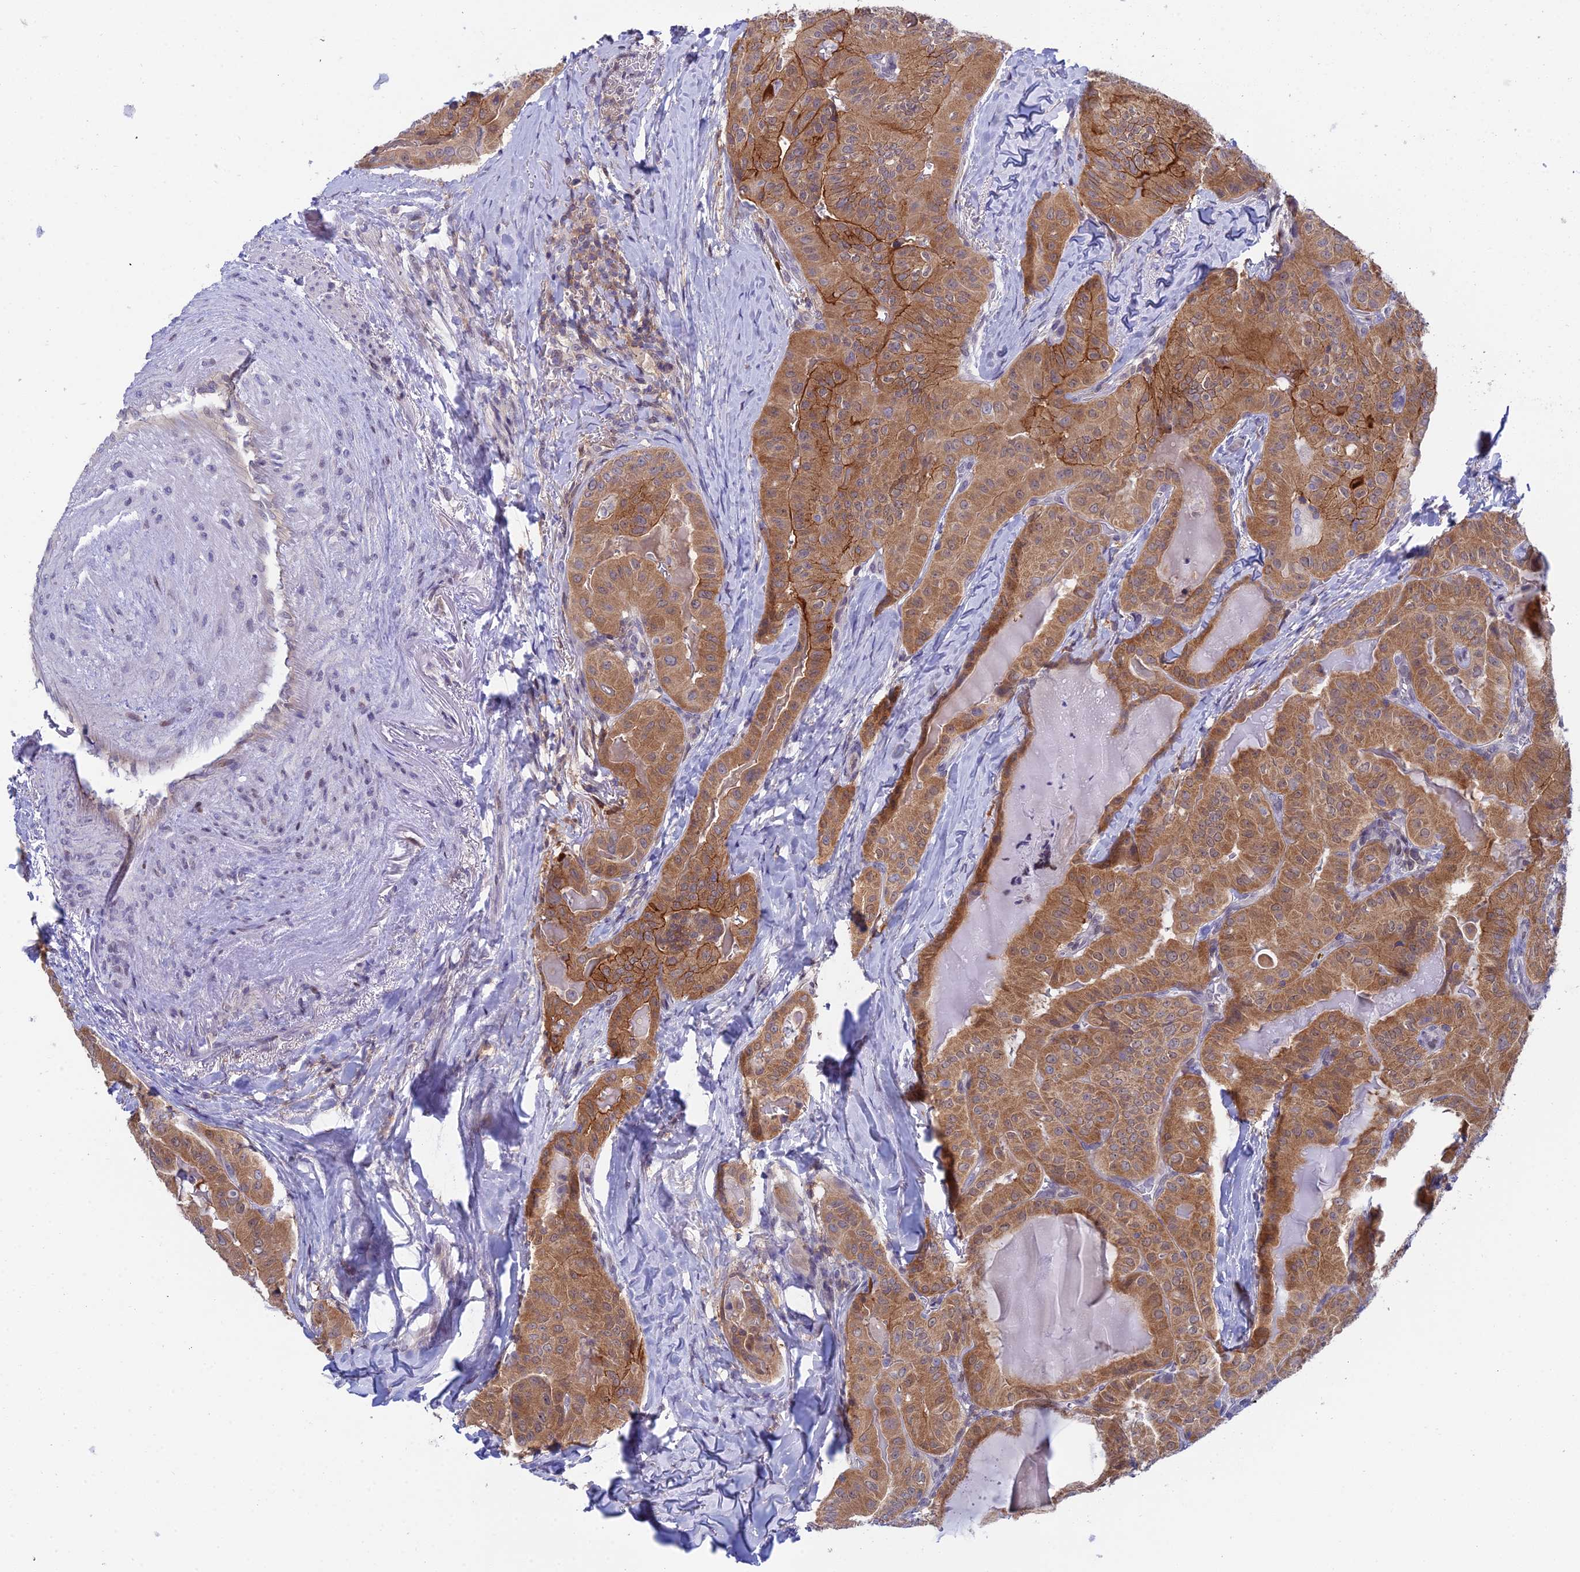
{"staining": {"intensity": "moderate", "quantity": ">75%", "location": "cytoplasmic/membranous"}, "tissue": "thyroid cancer", "cell_type": "Tumor cells", "image_type": "cancer", "snomed": [{"axis": "morphology", "description": "Papillary adenocarcinoma, NOS"}, {"axis": "topography", "description": "Thyroid gland"}], "caption": "Thyroid papillary adenocarcinoma tissue demonstrates moderate cytoplasmic/membranous expression in approximately >75% of tumor cells, visualized by immunohistochemistry.", "gene": "ELOA2", "patient": {"sex": "female", "age": 68}}